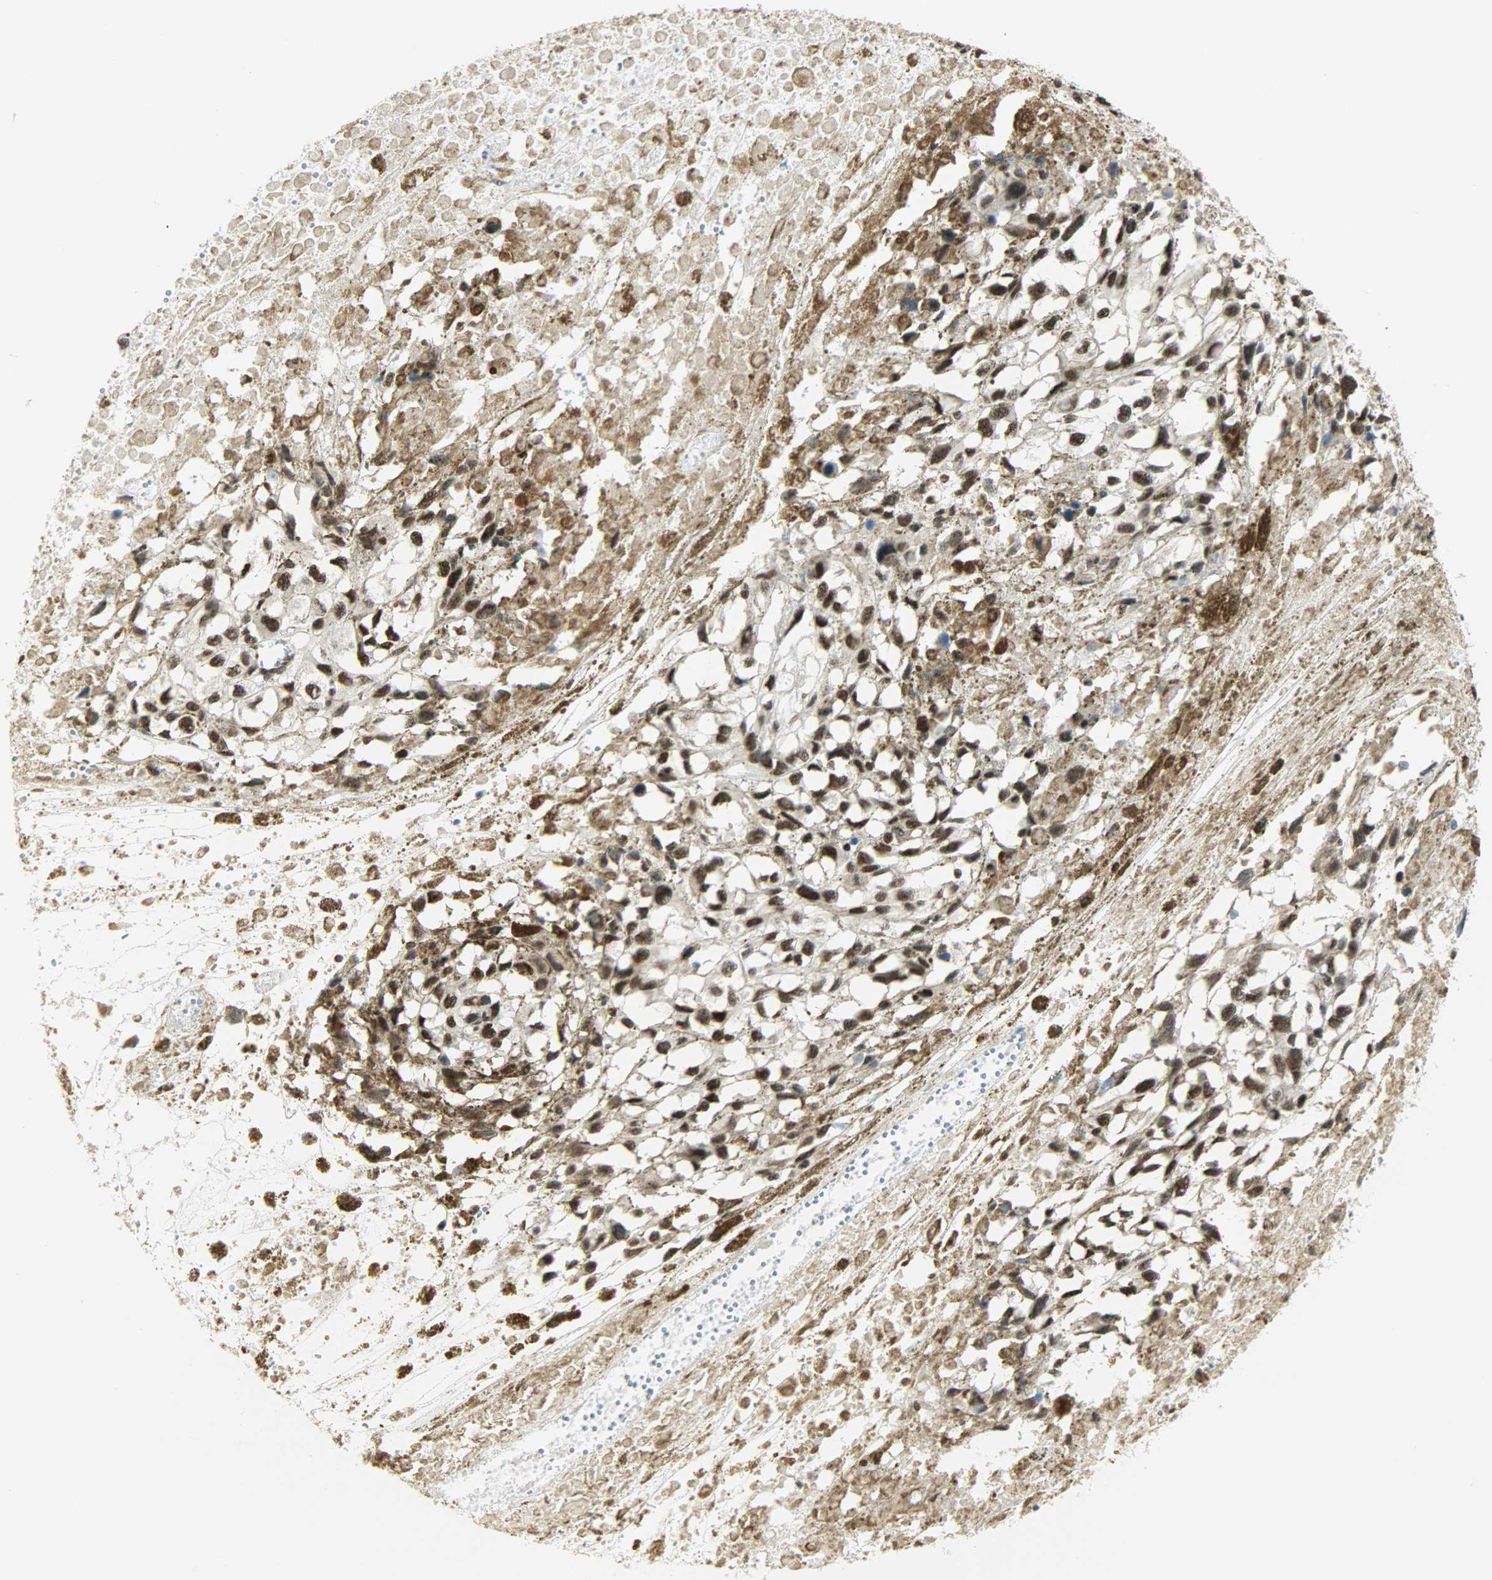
{"staining": {"intensity": "strong", "quantity": ">75%", "location": "nuclear"}, "tissue": "melanoma", "cell_type": "Tumor cells", "image_type": "cancer", "snomed": [{"axis": "morphology", "description": "Malignant melanoma, Metastatic site"}, {"axis": "topography", "description": "Lymph node"}], "caption": "Immunohistochemistry of melanoma displays high levels of strong nuclear positivity in about >75% of tumor cells. Immunohistochemistry stains the protein of interest in brown and the nuclei are stained blue.", "gene": "SUGP1", "patient": {"sex": "male", "age": 59}}